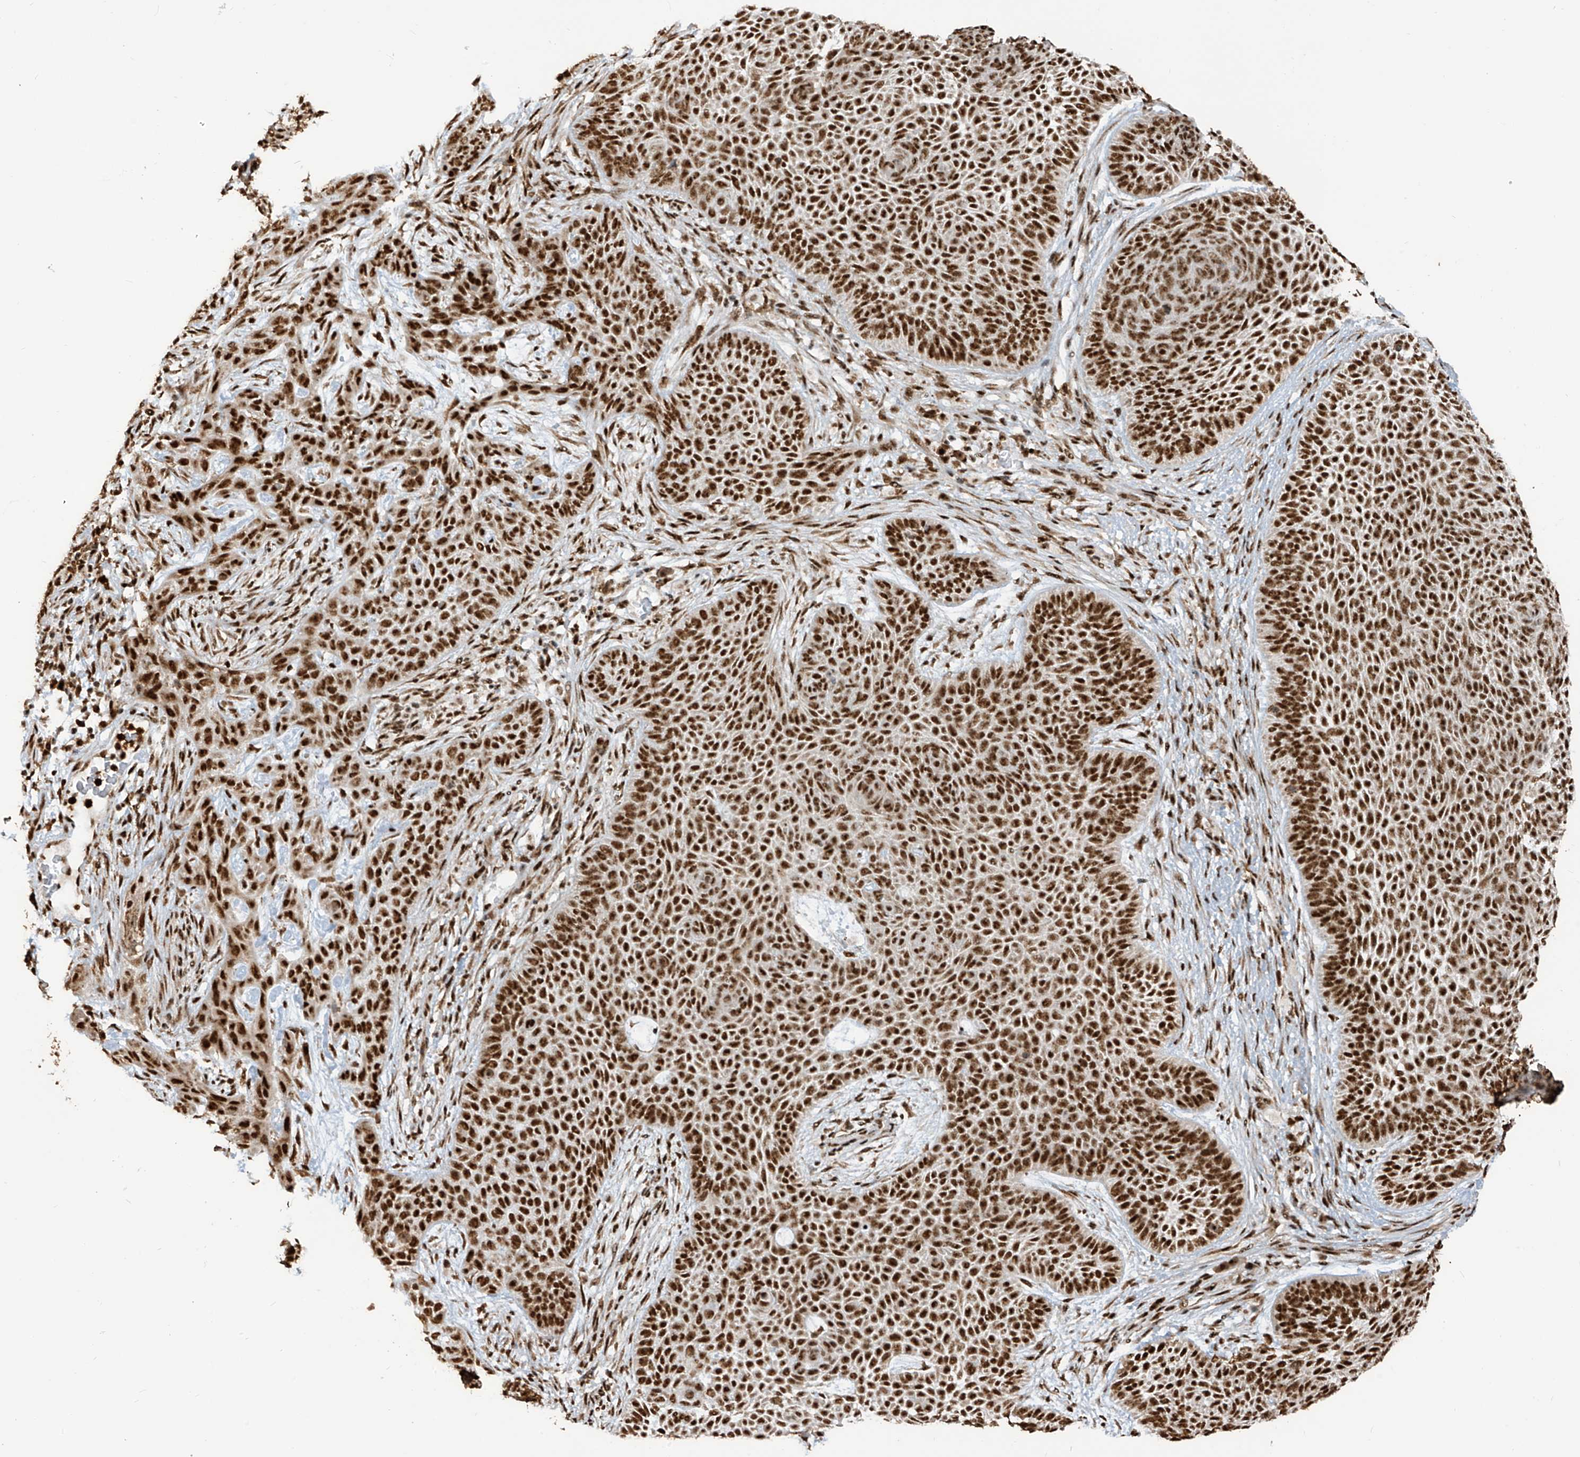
{"staining": {"intensity": "strong", "quantity": ">75%", "location": "nuclear"}, "tissue": "skin cancer", "cell_type": "Tumor cells", "image_type": "cancer", "snomed": [{"axis": "morphology", "description": "Basal cell carcinoma"}, {"axis": "topography", "description": "Skin"}], "caption": "Tumor cells reveal strong nuclear positivity in approximately >75% of cells in basal cell carcinoma (skin).", "gene": "LBH", "patient": {"sex": "male", "age": 85}}